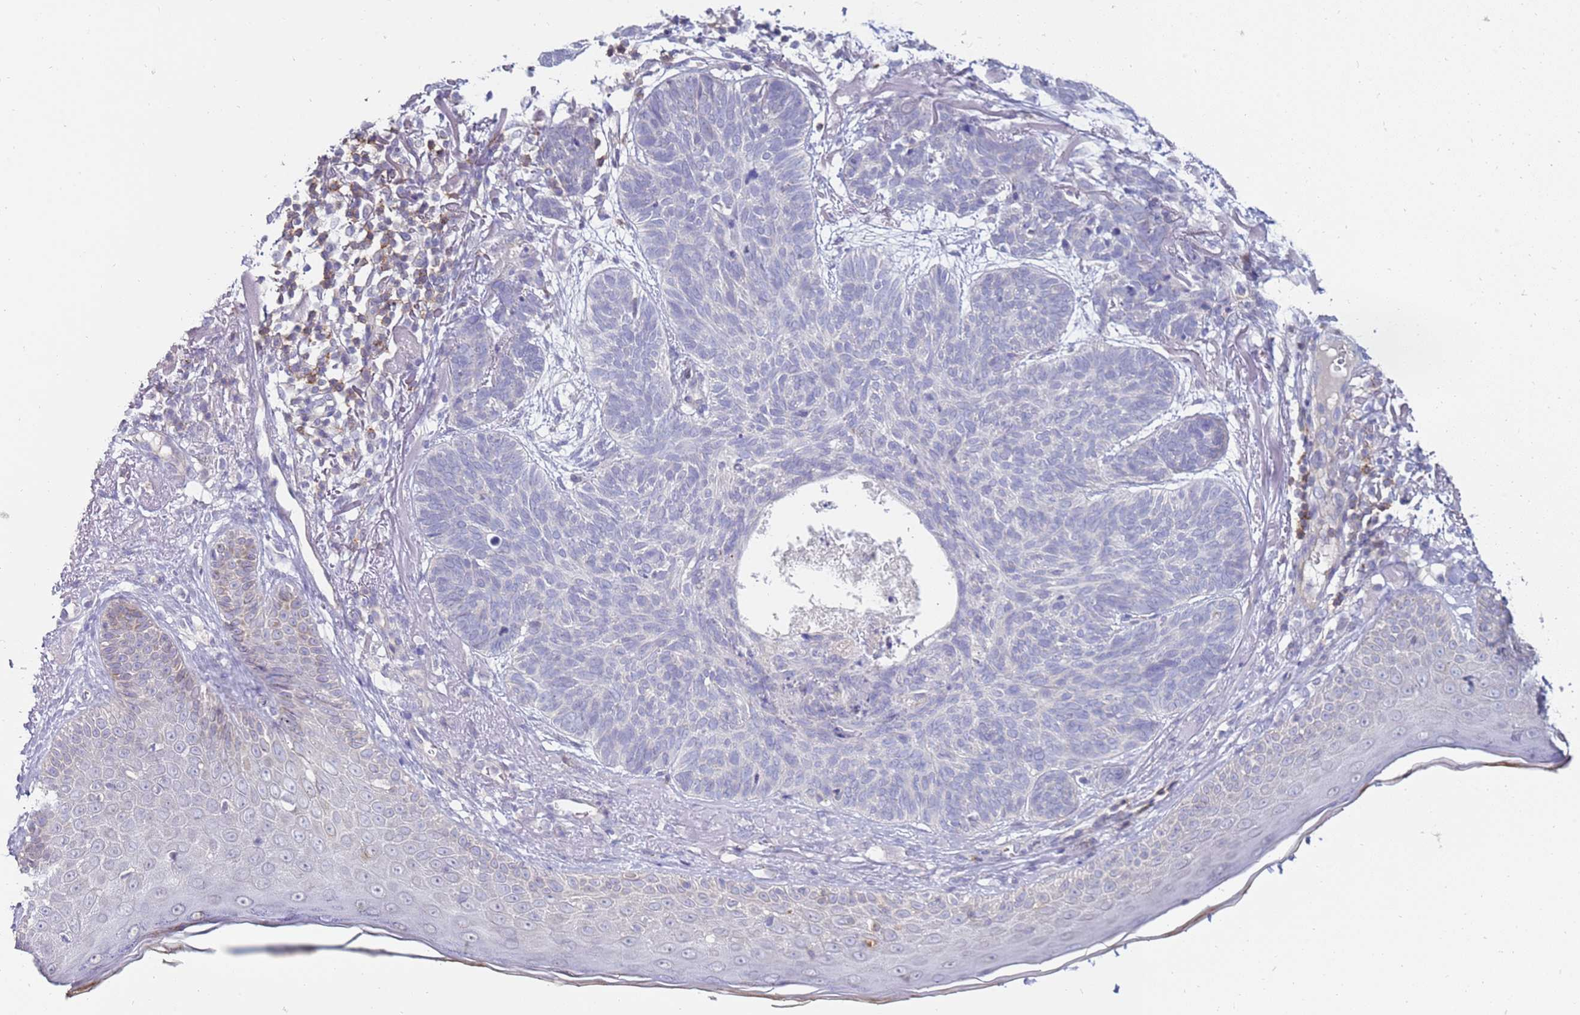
{"staining": {"intensity": "negative", "quantity": "none", "location": "none"}, "tissue": "skin cancer", "cell_type": "Tumor cells", "image_type": "cancer", "snomed": [{"axis": "morphology", "description": "Normal tissue, NOS"}, {"axis": "morphology", "description": "Basal cell carcinoma"}, {"axis": "topography", "description": "Skin"}], "caption": "A histopathology image of skin cancer (basal cell carcinoma) stained for a protein reveals no brown staining in tumor cells. (DAB IHC visualized using brightfield microscopy, high magnification).", "gene": "STK25", "patient": {"sex": "male", "age": 66}}